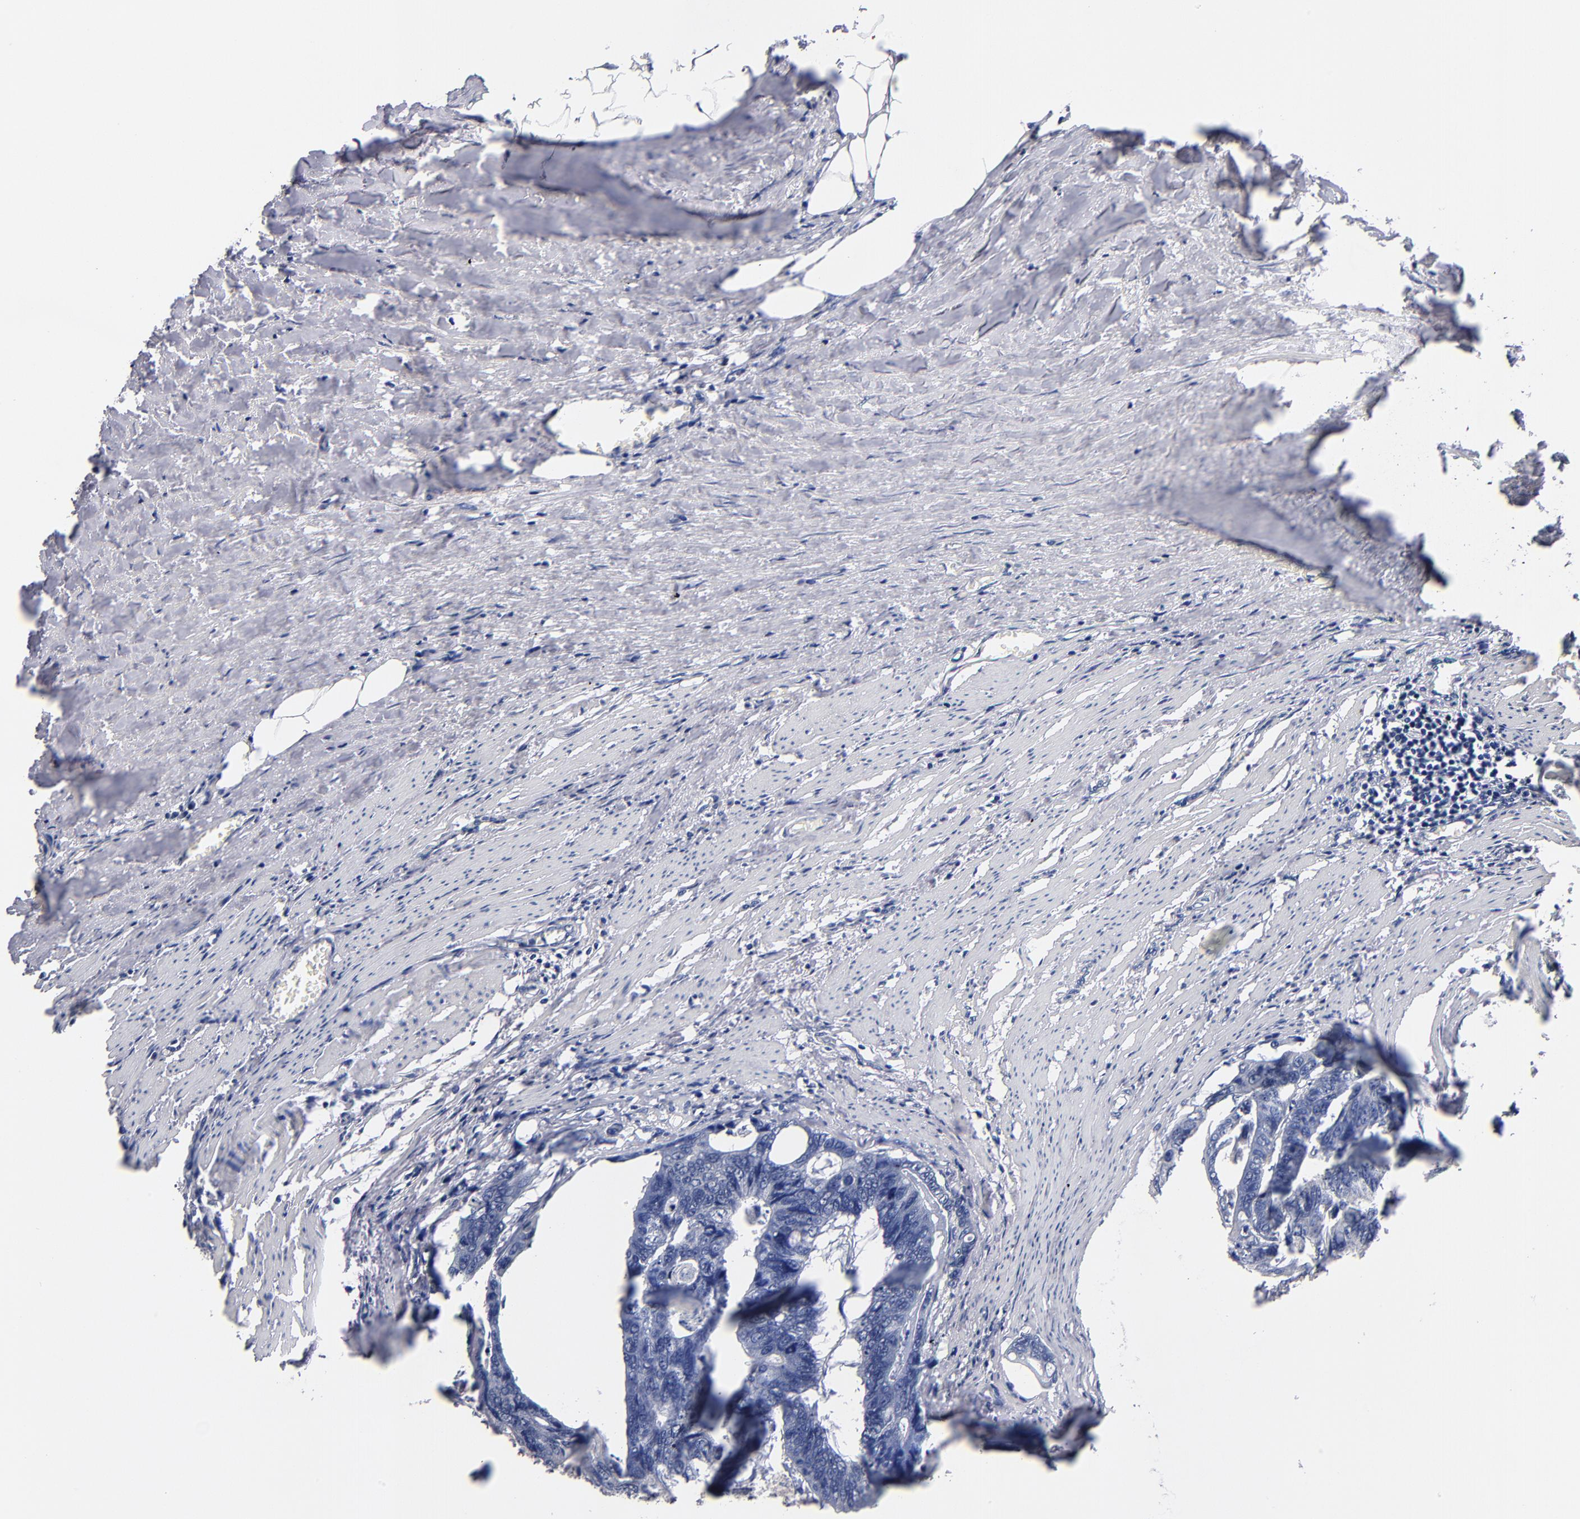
{"staining": {"intensity": "weak", "quantity": "<25%", "location": "cytoplasmic/membranous"}, "tissue": "colorectal cancer", "cell_type": "Tumor cells", "image_type": "cancer", "snomed": [{"axis": "morphology", "description": "Adenocarcinoma, NOS"}, {"axis": "topography", "description": "Colon"}], "caption": "A photomicrograph of colorectal adenocarcinoma stained for a protein displays no brown staining in tumor cells.", "gene": "ODF2", "patient": {"sex": "female", "age": 55}}